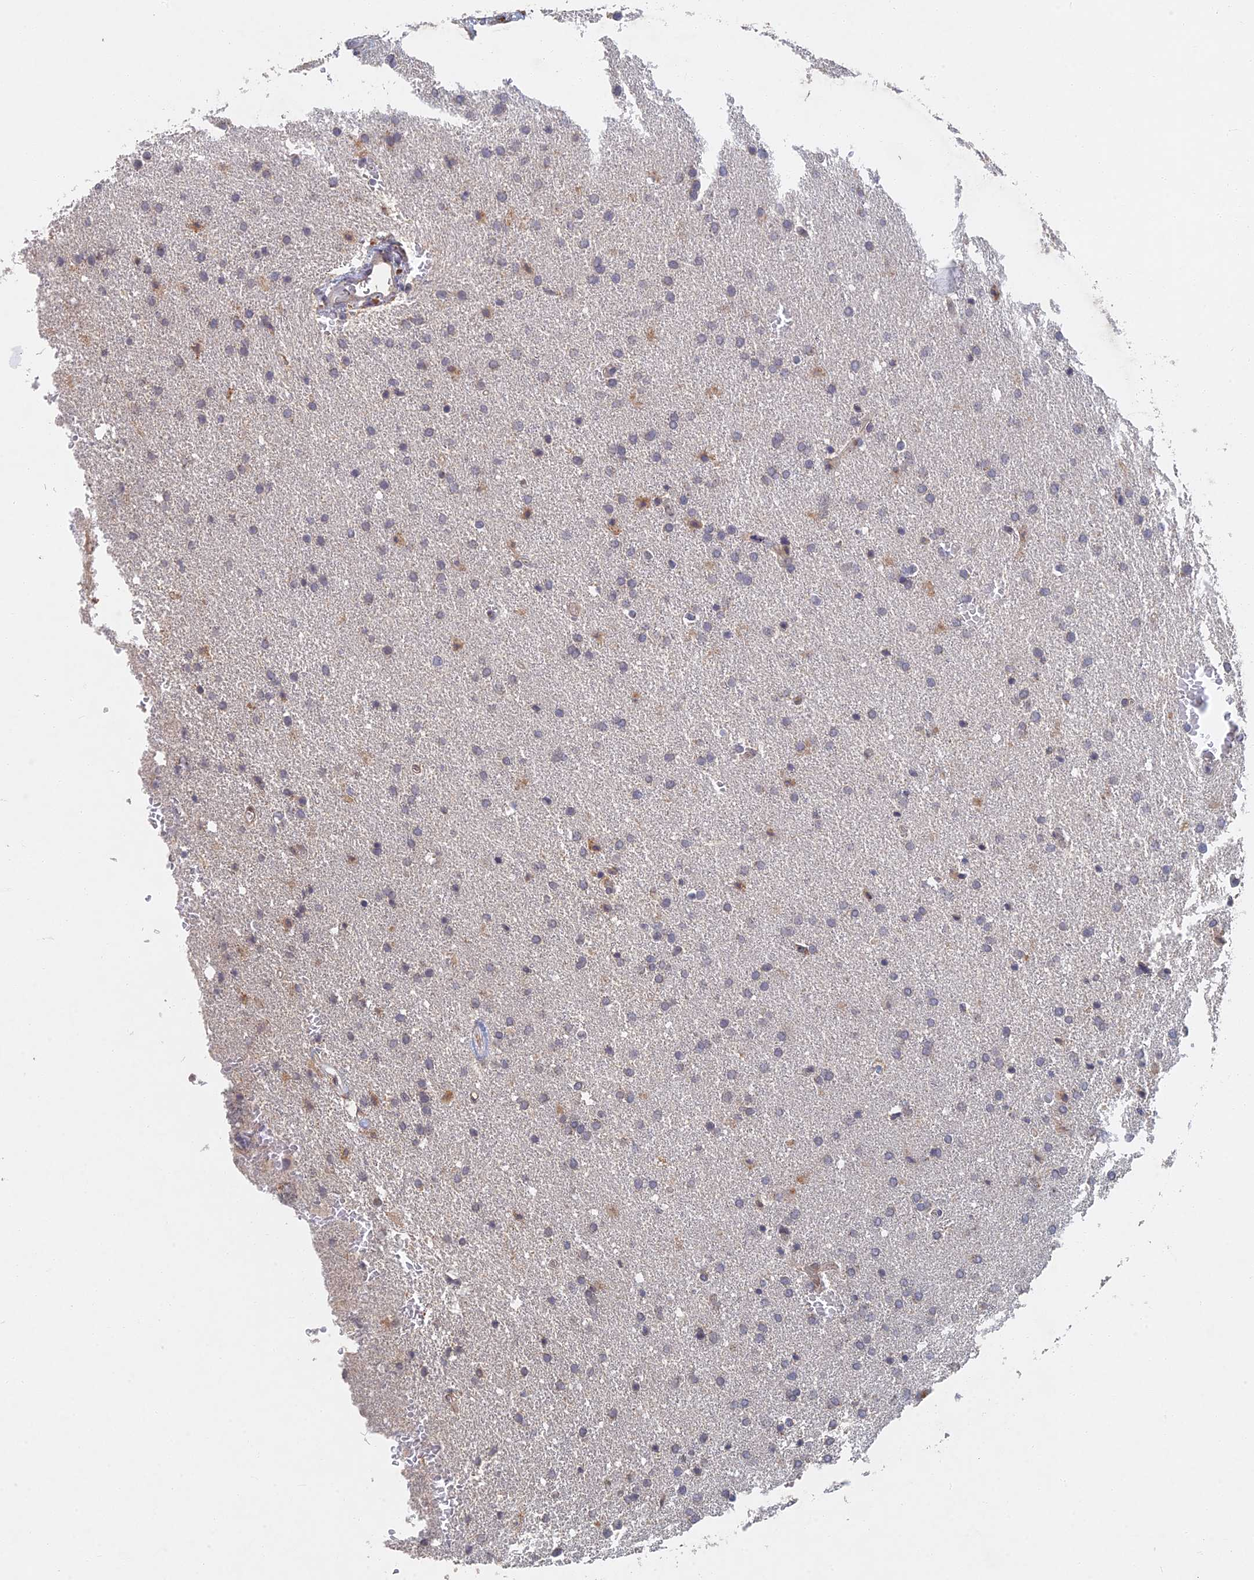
{"staining": {"intensity": "weak", "quantity": "<25%", "location": "cytoplasmic/membranous"}, "tissue": "glioma", "cell_type": "Tumor cells", "image_type": "cancer", "snomed": [{"axis": "morphology", "description": "Glioma, malignant, High grade"}, {"axis": "topography", "description": "Brain"}], "caption": "High magnification brightfield microscopy of malignant high-grade glioma stained with DAB (brown) and counterstained with hematoxylin (blue): tumor cells show no significant expression. Brightfield microscopy of immunohistochemistry stained with DAB (brown) and hematoxylin (blue), captured at high magnification.", "gene": "GNA15", "patient": {"sex": "male", "age": 72}}